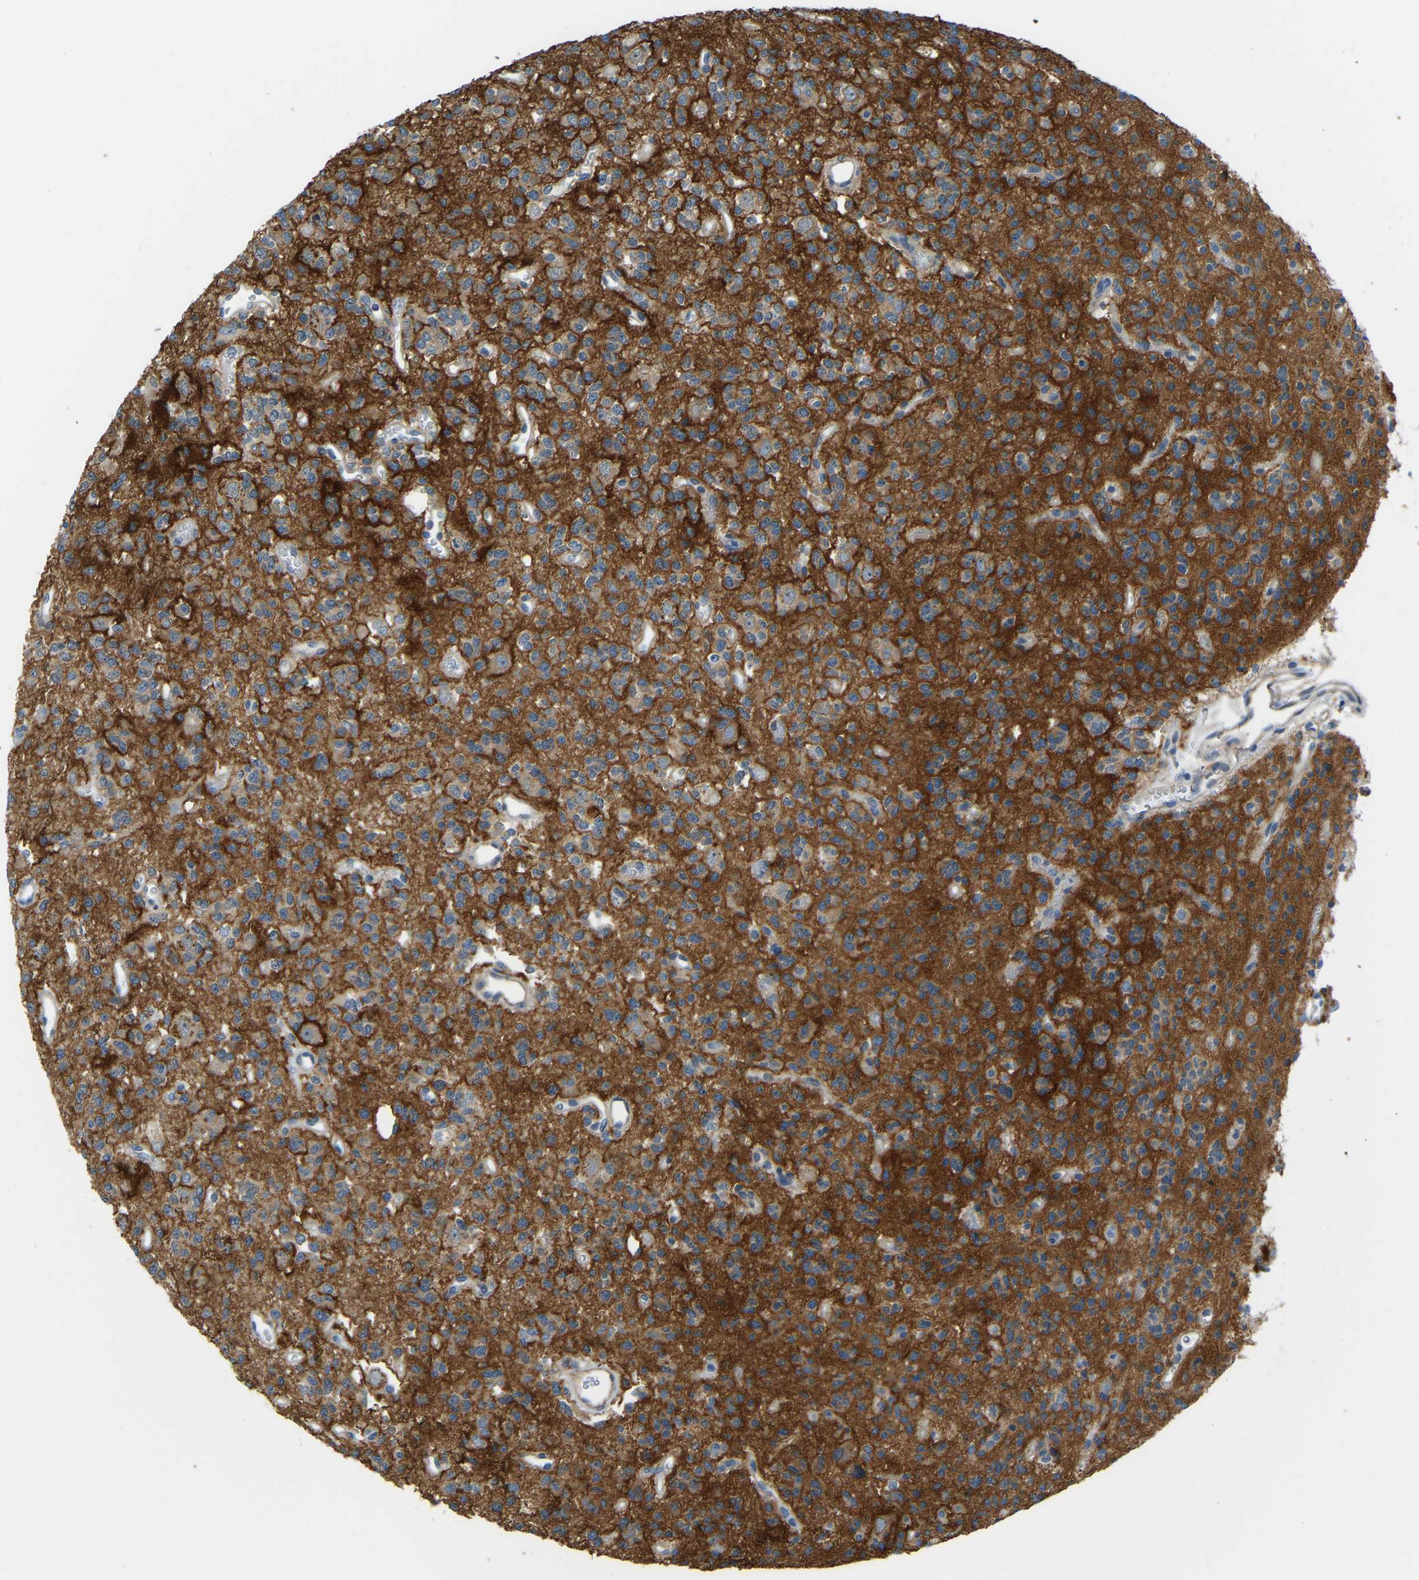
{"staining": {"intensity": "moderate", "quantity": "25%-75%", "location": "cytoplasmic/membranous"}, "tissue": "glioma", "cell_type": "Tumor cells", "image_type": "cancer", "snomed": [{"axis": "morphology", "description": "Glioma, malignant, Low grade"}, {"axis": "topography", "description": "Brain"}], "caption": "Human malignant glioma (low-grade) stained with a protein marker demonstrates moderate staining in tumor cells.", "gene": "NME8", "patient": {"sex": "male", "age": 38}}